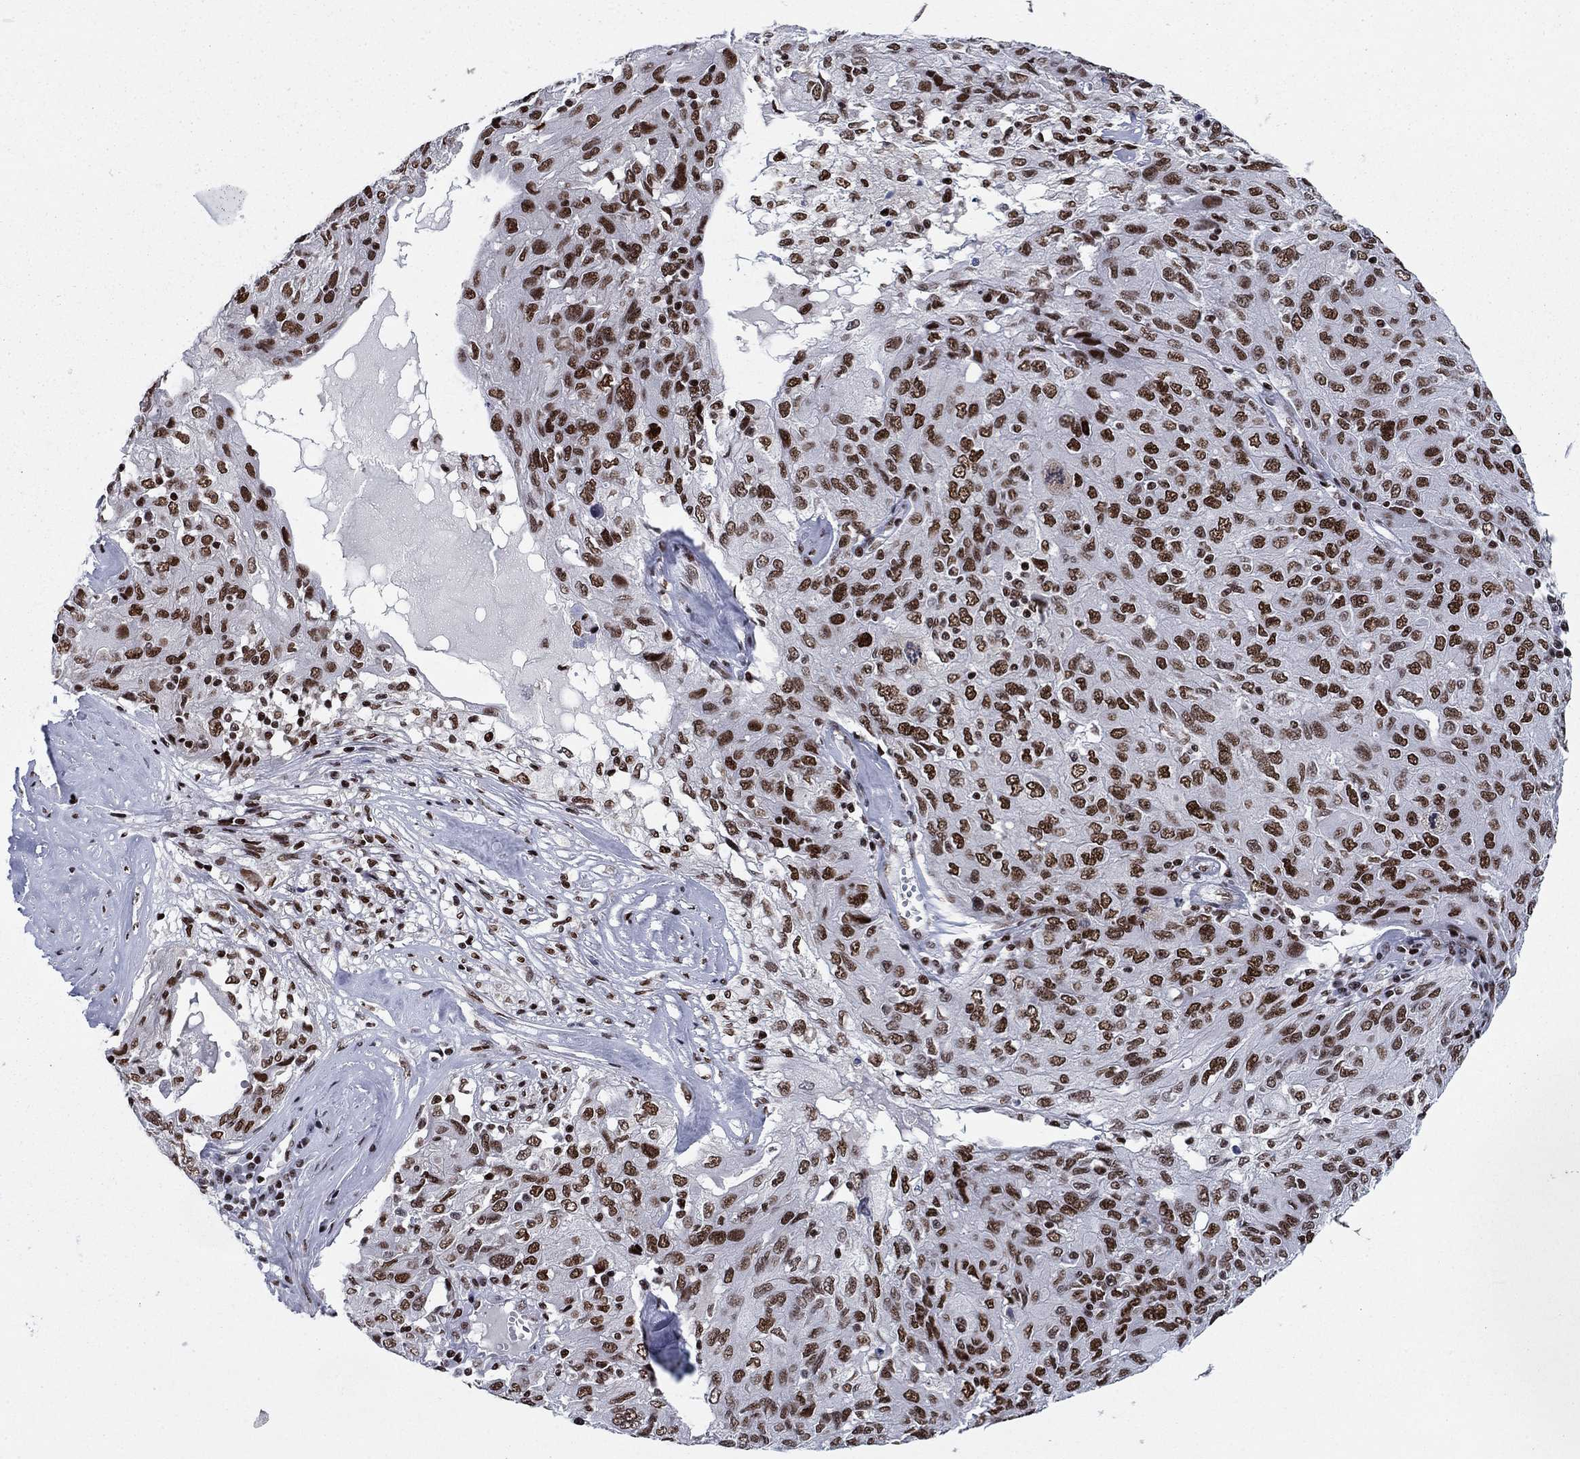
{"staining": {"intensity": "strong", "quantity": ">75%", "location": "nuclear"}, "tissue": "ovarian cancer", "cell_type": "Tumor cells", "image_type": "cancer", "snomed": [{"axis": "morphology", "description": "Carcinoma, endometroid"}, {"axis": "topography", "description": "Ovary"}], "caption": "The photomicrograph exhibits a brown stain indicating the presence of a protein in the nuclear of tumor cells in endometroid carcinoma (ovarian).", "gene": "RPRD1B", "patient": {"sex": "female", "age": 50}}